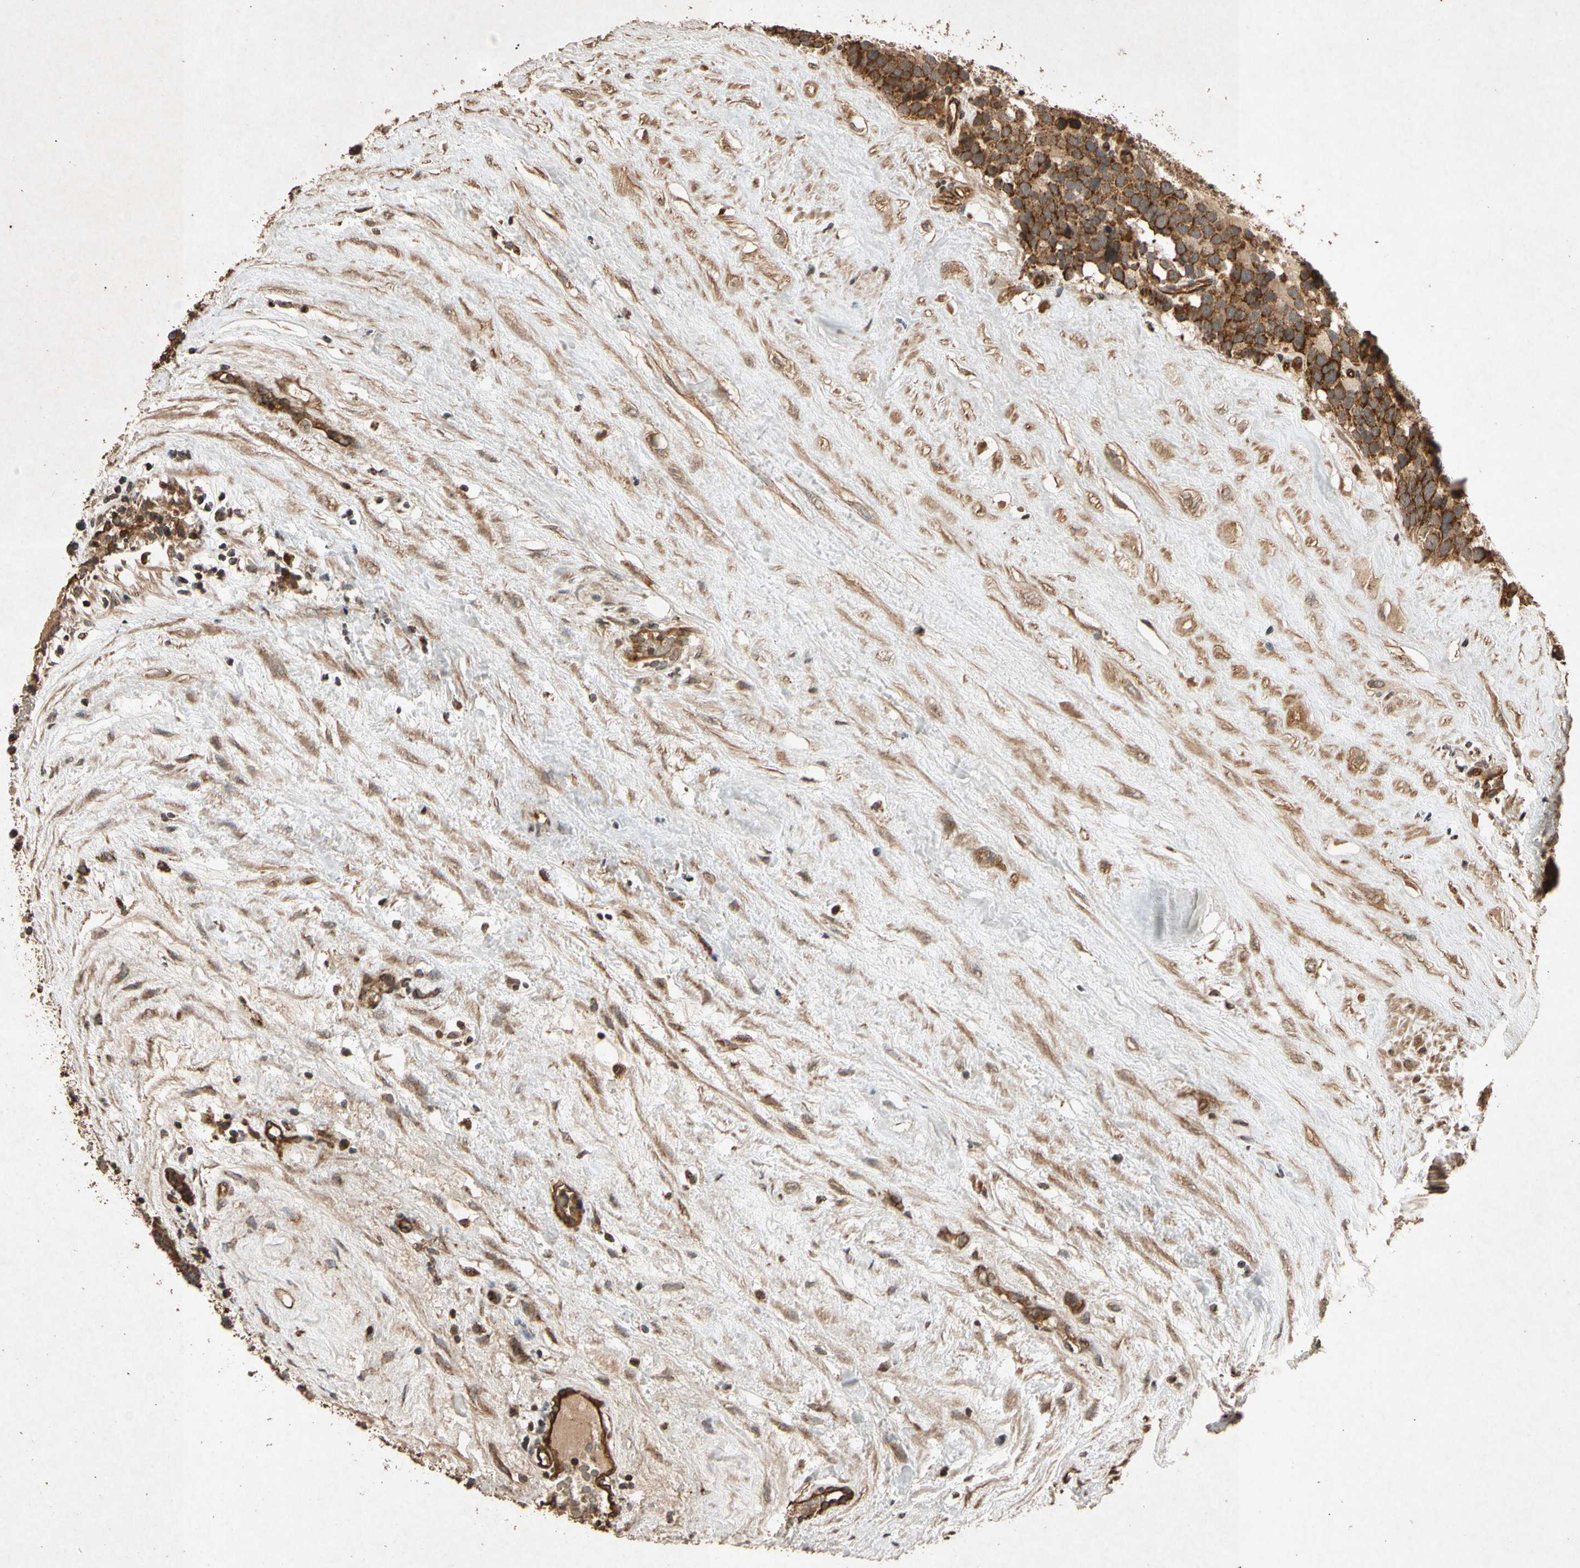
{"staining": {"intensity": "strong", "quantity": ">75%", "location": "cytoplasmic/membranous"}, "tissue": "testis cancer", "cell_type": "Tumor cells", "image_type": "cancer", "snomed": [{"axis": "morphology", "description": "Seminoma, NOS"}, {"axis": "topography", "description": "Testis"}], "caption": "The immunohistochemical stain shows strong cytoplasmic/membranous expression in tumor cells of testis cancer (seminoma) tissue.", "gene": "TXN2", "patient": {"sex": "male", "age": 71}}